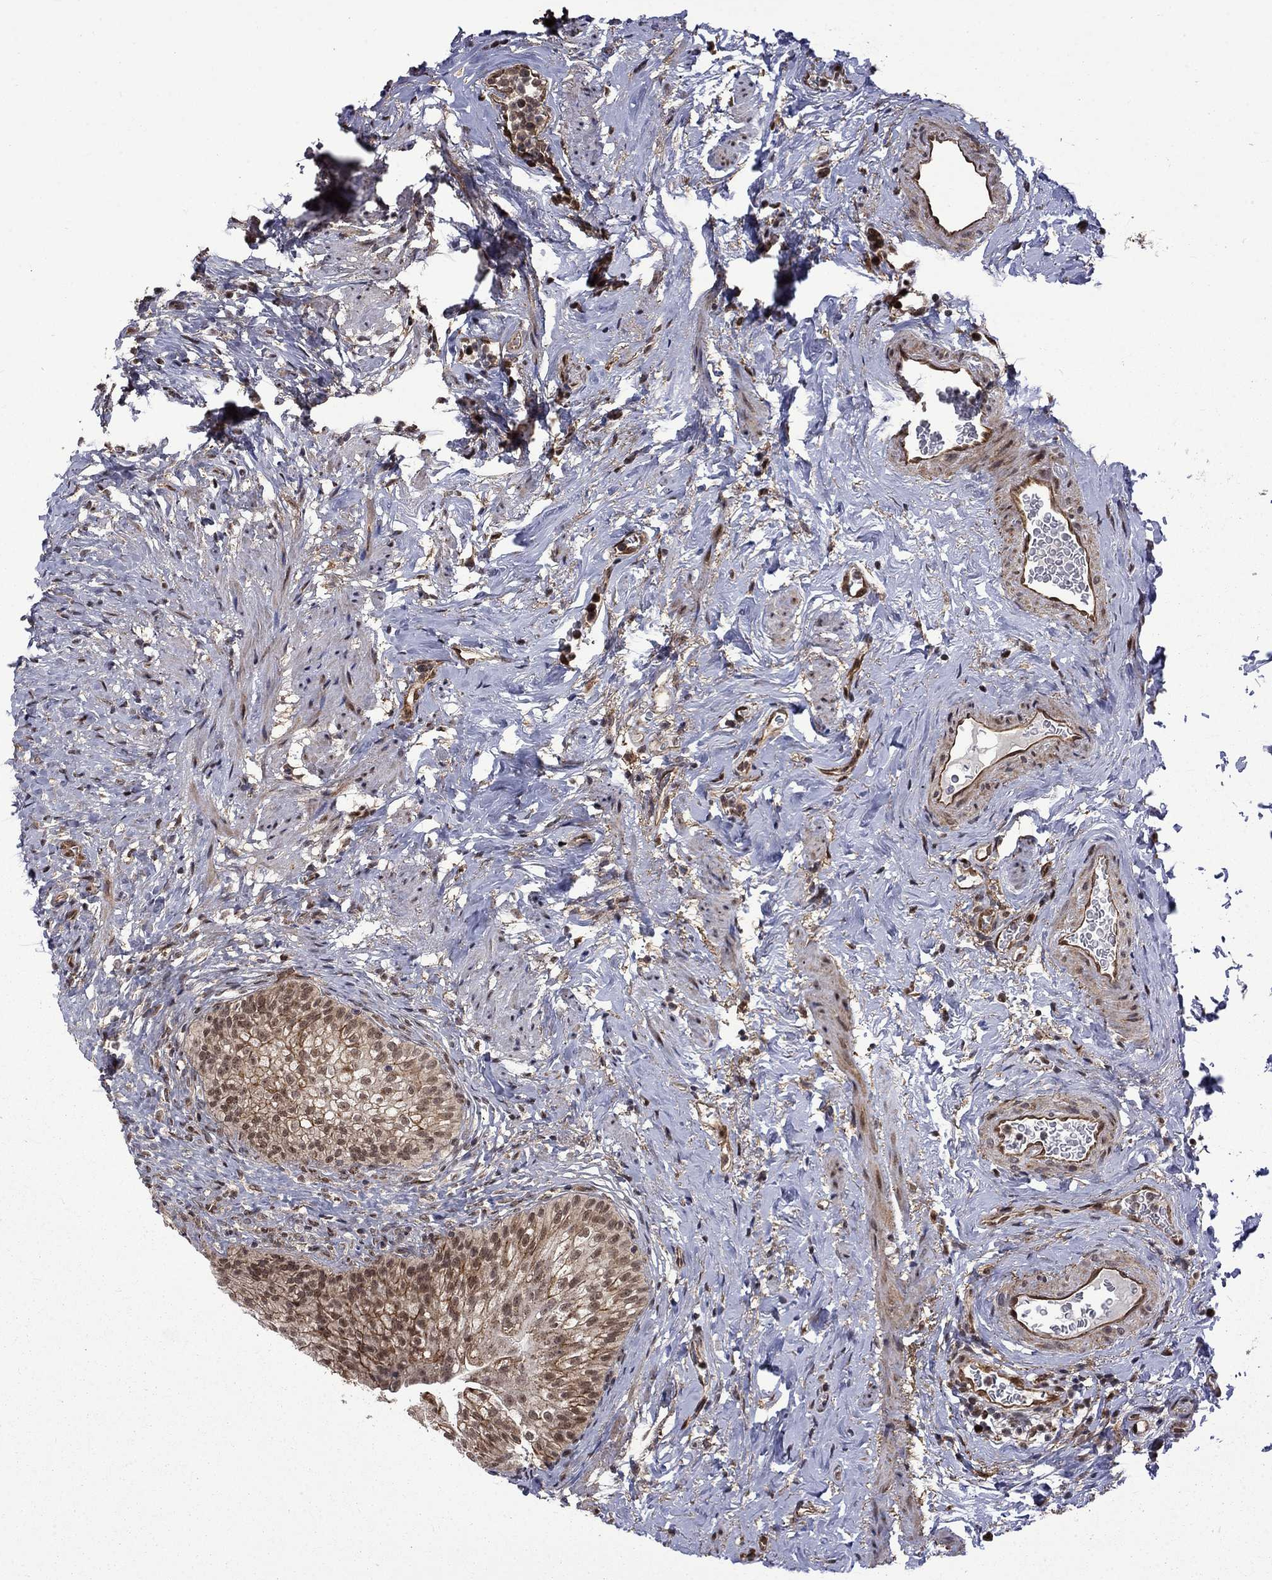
{"staining": {"intensity": "moderate", "quantity": "25%-75%", "location": "cytoplasmic/membranous,nuclear"}, "tissue": "urinary bladder", "cell_type": "Urothelial cells", "image_type": "normal", "snomed": [{"axis": "morphology", "description": "Normal tissue, NOS"}, {"axis": "topography", "description": "Urinary bladder"}], "caption": "Urothelial cells demonstrate moderate cytoplasmic/membranous,nuclear positivity in about 25%-75% of cells in normal urinary bladder.", "gene": "KPNA3", "patient": {"sex": "male", "age": 76}}